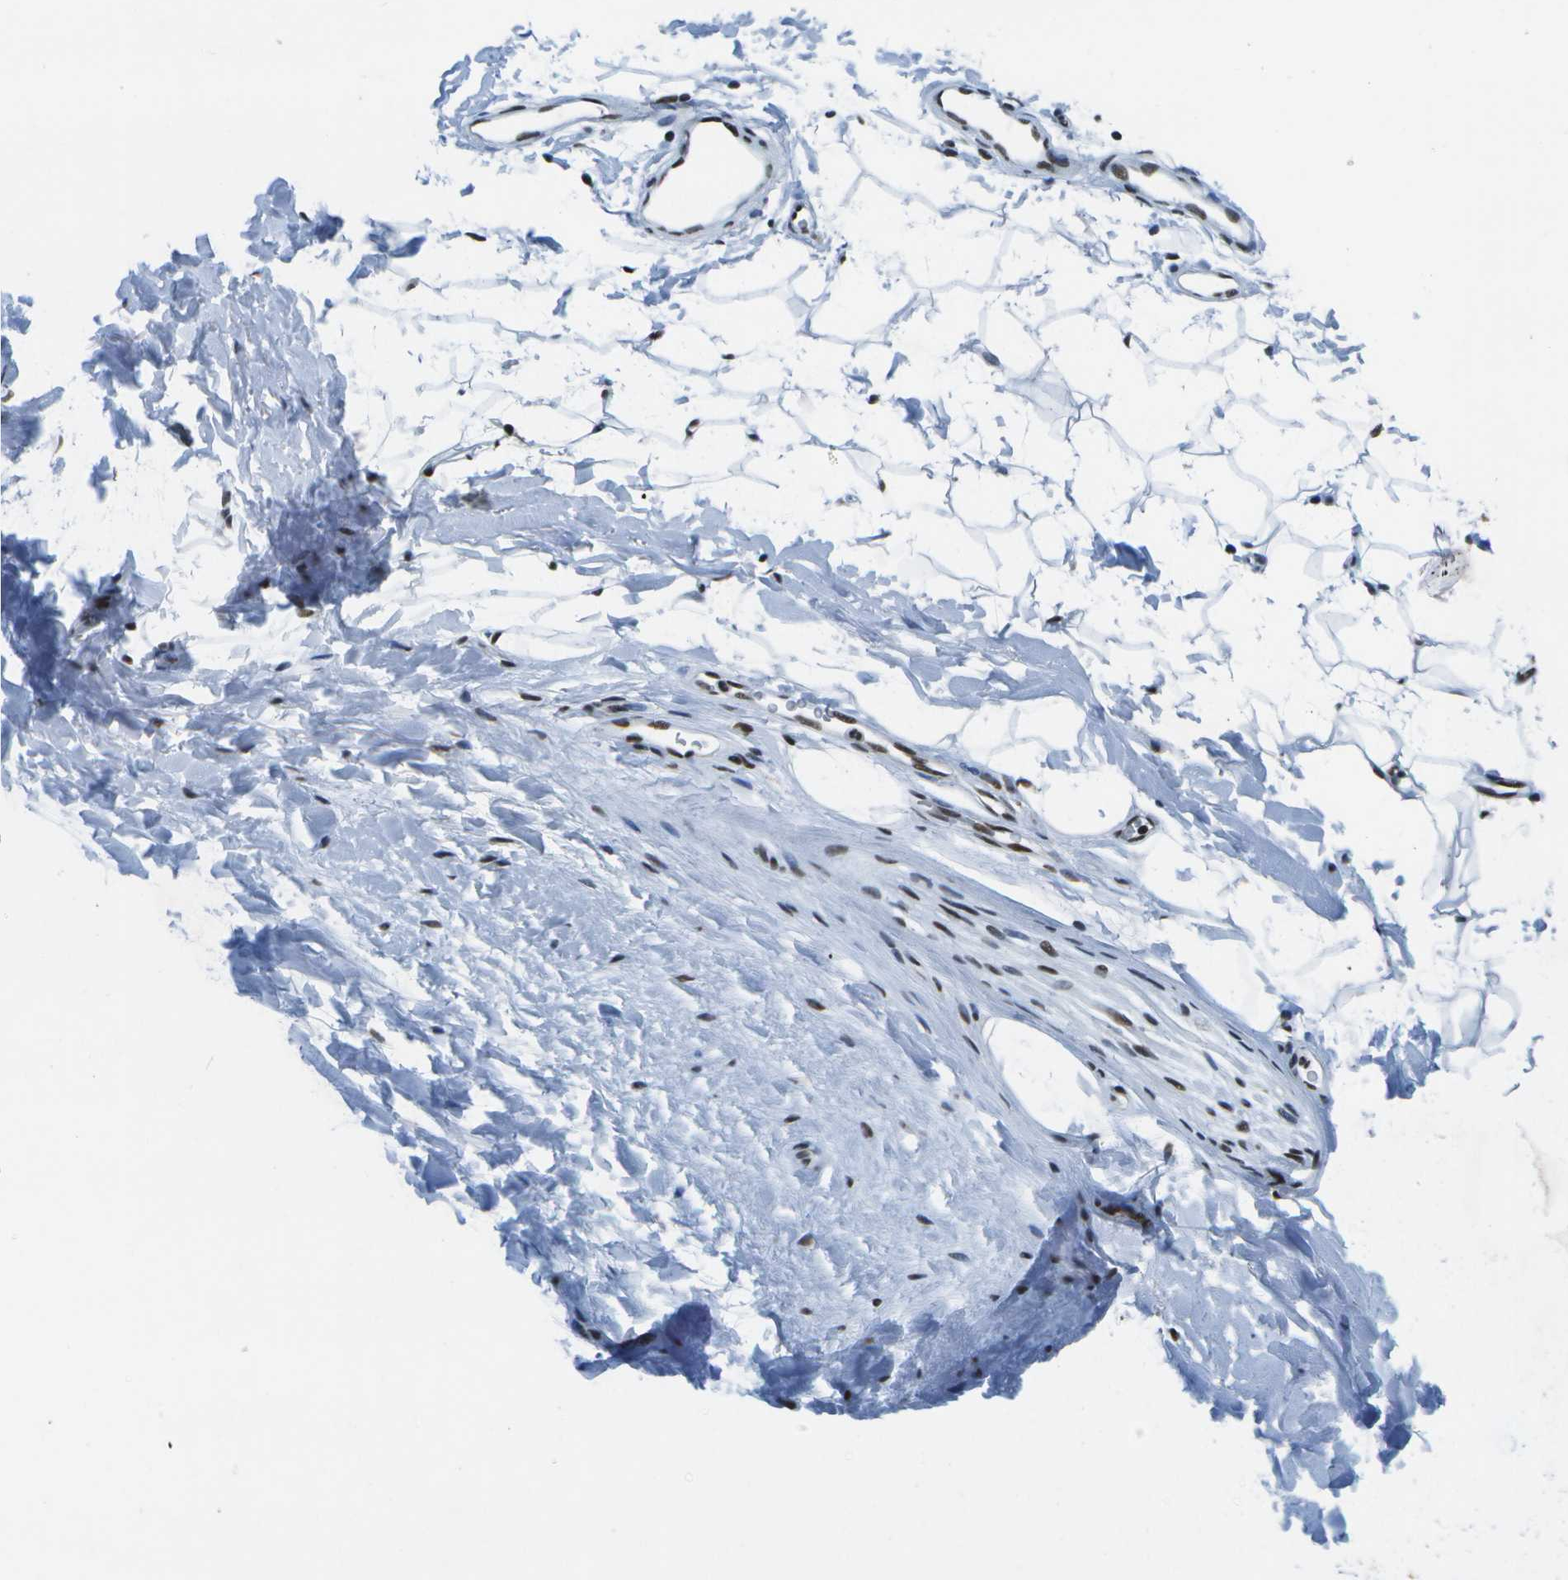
{"staining": {"intensity": "strong", "quantity": ">75%", "location": "nuclear"}, "tissue": "adipose tissue", "cell_type": "Adipocytes", "image_type": "normal", "snomed": [{"axis": "morphology", "description": "Normal tissue, NOS"}, {"axis": "topography", "description": "Cartilage tissue"}, {"axis": "topography", "description": "Bronchus"}], "caption": "Adipose tissue stained for a protein (brown) reveals strong nuclear positive staining in about >75% of adipocytes.", "gene": "NSRP1", "patient": {"sex": "female", "age": 53}}